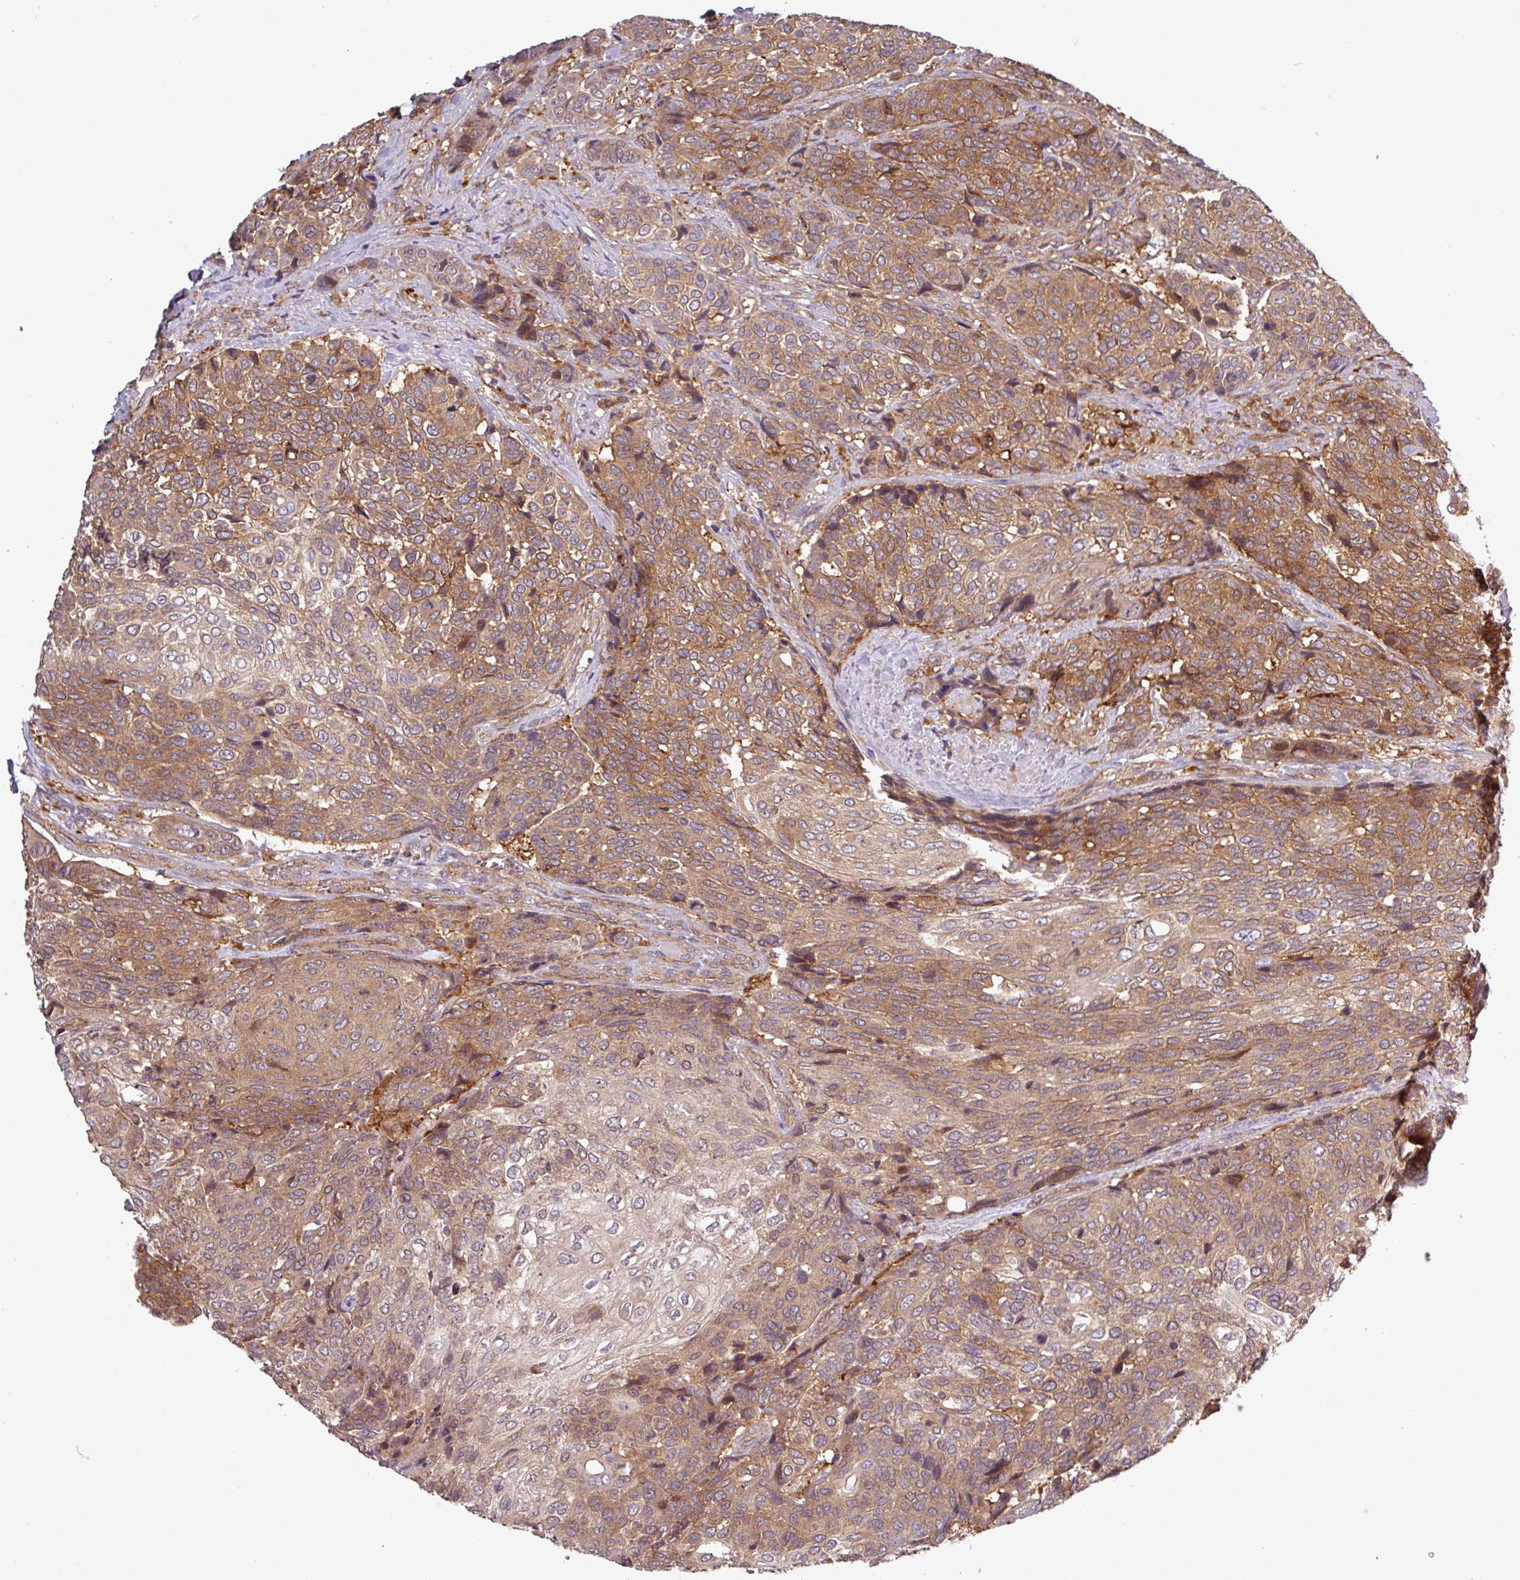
{"staining": {"intensity": "moderate", "quantity": ">75%", "location": "cytoplasmic/membranous"}, "tissue": "urothelial cancer", "cell_type": "Tumor cells", "image_type": "cancer", "snomed": [{"axis": "morphology", "description": "Urothelial carcinoma, High grade"}, {"axis": "topography", "description": "Urinary bladder"}], "caption": "High-magnification brightfield microscopy of high-grade urothelial carcinoma stained with DAB (brown) and counterstained with hematoxylin (blue). tumor cells exhibit moderate cytoplasmic/membranous expression is identified in approximately>75% of cells.", "gene": "SIRPB2", "patient": {"sex": "female", "age": 70}}